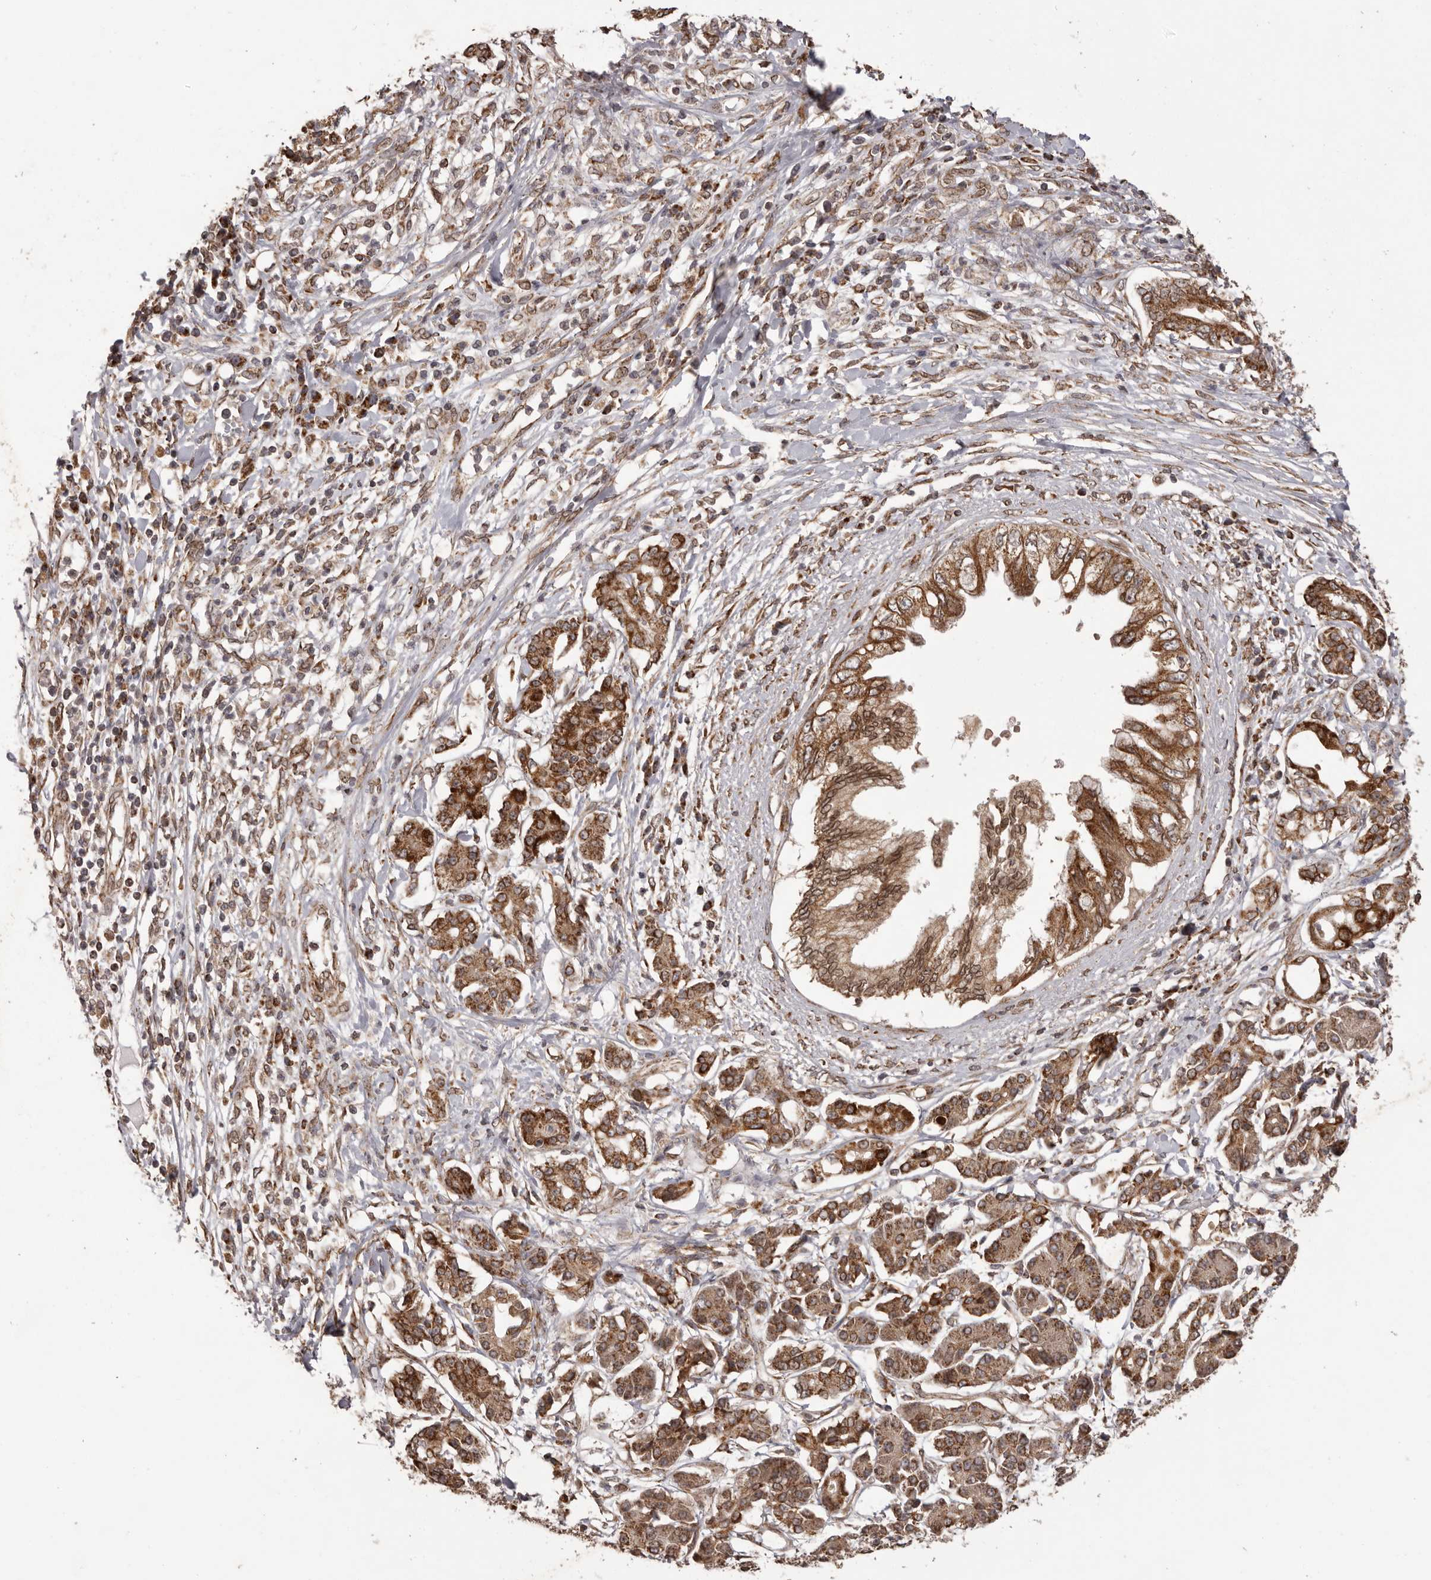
{"staining": {"intensity": "strong", "quantity": ">75%", "location": "cytoplasmic/membranous"}, "tissue": "pancreatic cancer", "cell_type": "Tumor cells", "image_type": "cancer", "snomed": [{"axis": "morphology", "description": "Adenocarcinoma, NOS"}, {"axis": "topography", "description": "Pancreas"}], "caption": "A photomicrograph of pancreatic adenocarcinoma stained for a protein exhibits strong cytoplasmic/membranous brown staining in tumor cells.", "gene": "CHRM2", "patient": {"sex": "female", "age": 56}}